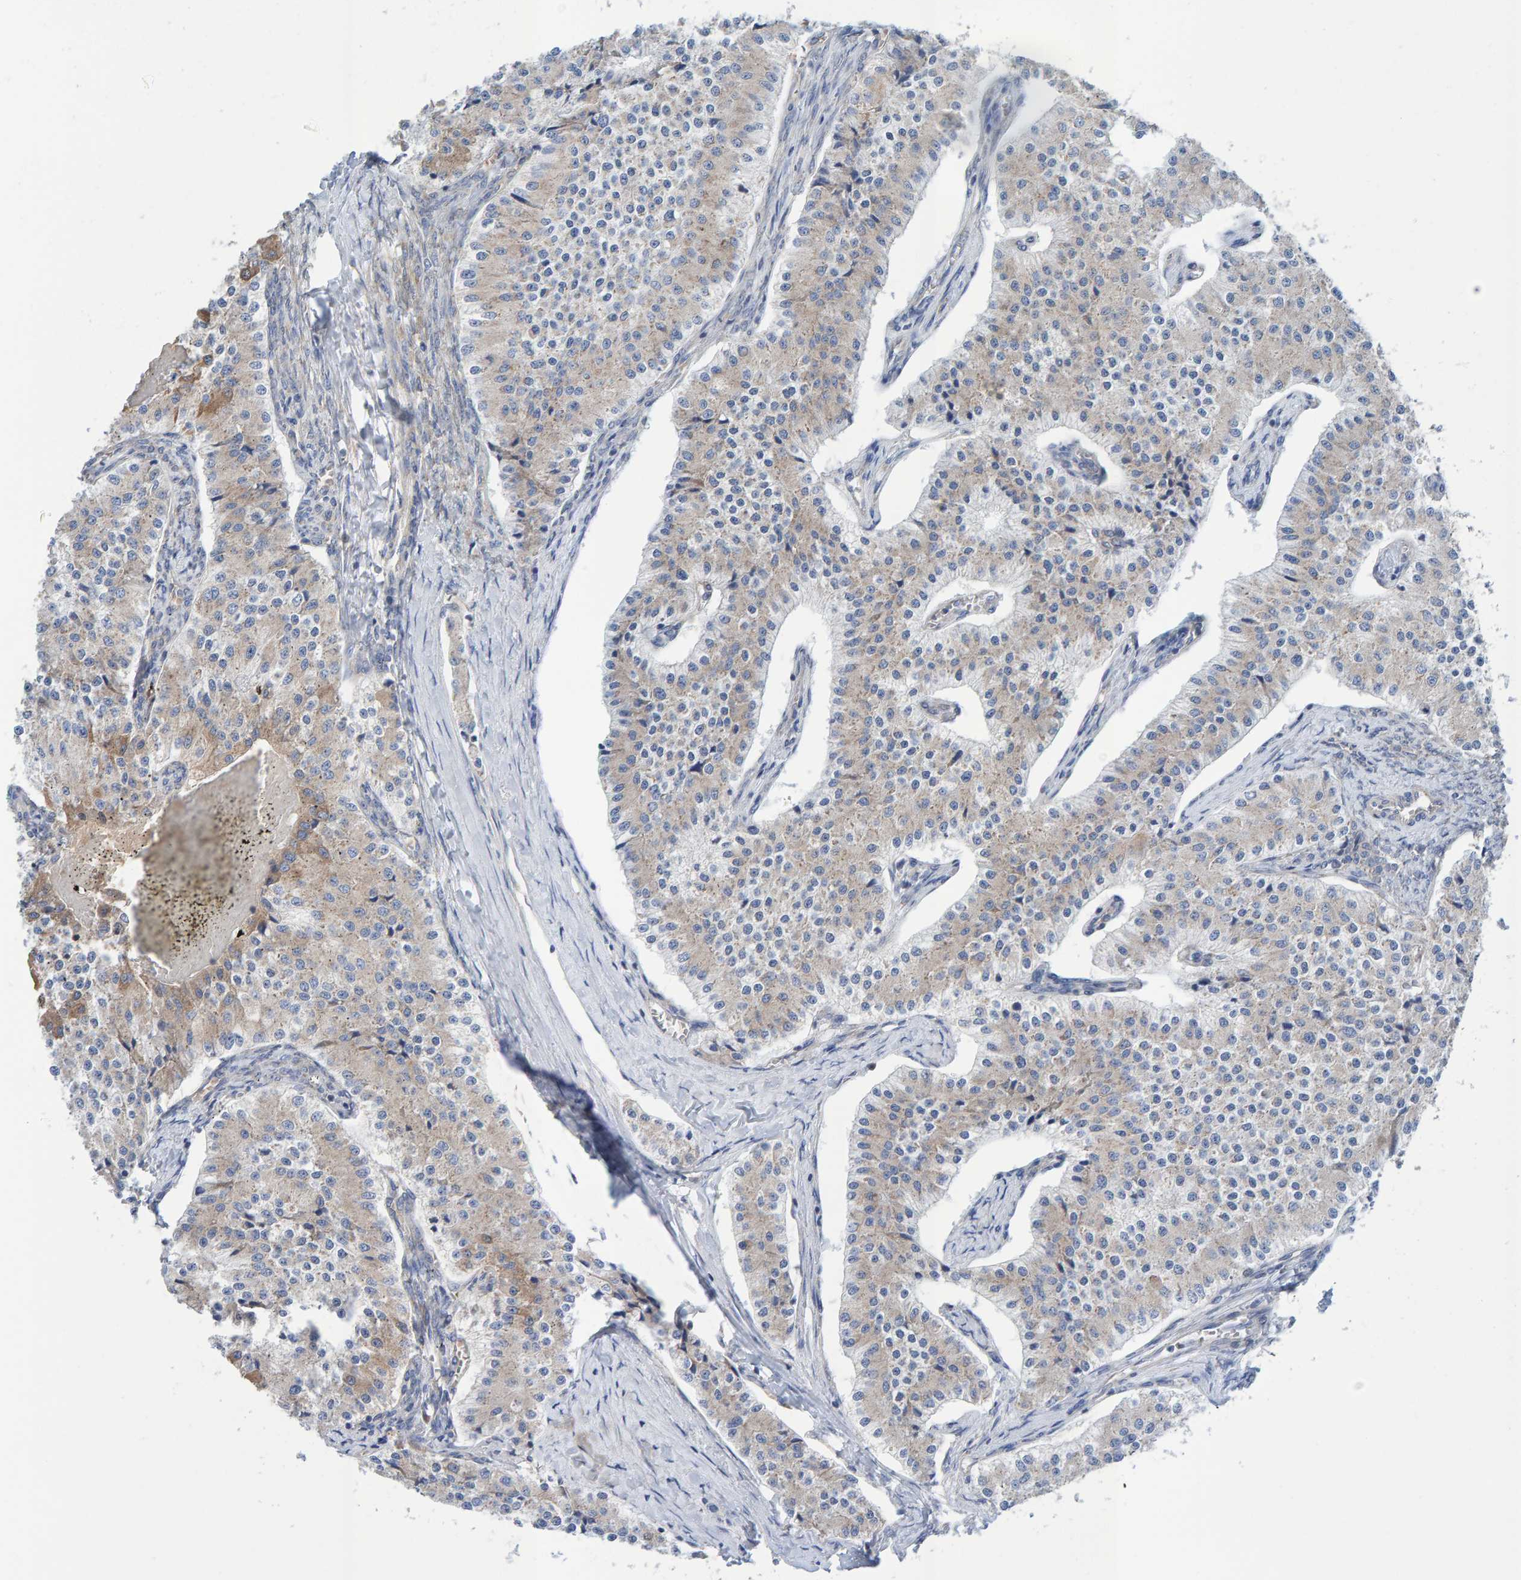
{"staining": {"intensity": "moderate", "quantity": "25%-75%", "location": "cytoplasmic/membranous"}, "tissue": "carcinoid", "cell_type": "Tumor cells", "image_type": "cancer", "snomed": [{"axis": "morphology", "description": "Carcinoid, malignant, NOS"}, {"axis": "topography", "description": "Colon"}], "caption": "The immunohistochemical stain shows moderate cytoplasmic/membranous expression in tumor cells of carcinoid tissue. (Brightfield microscopy of DAB IHC at high magnification).", "gene": "CDK5RAP3", "patient": {"sex": "female", "age": 52}}